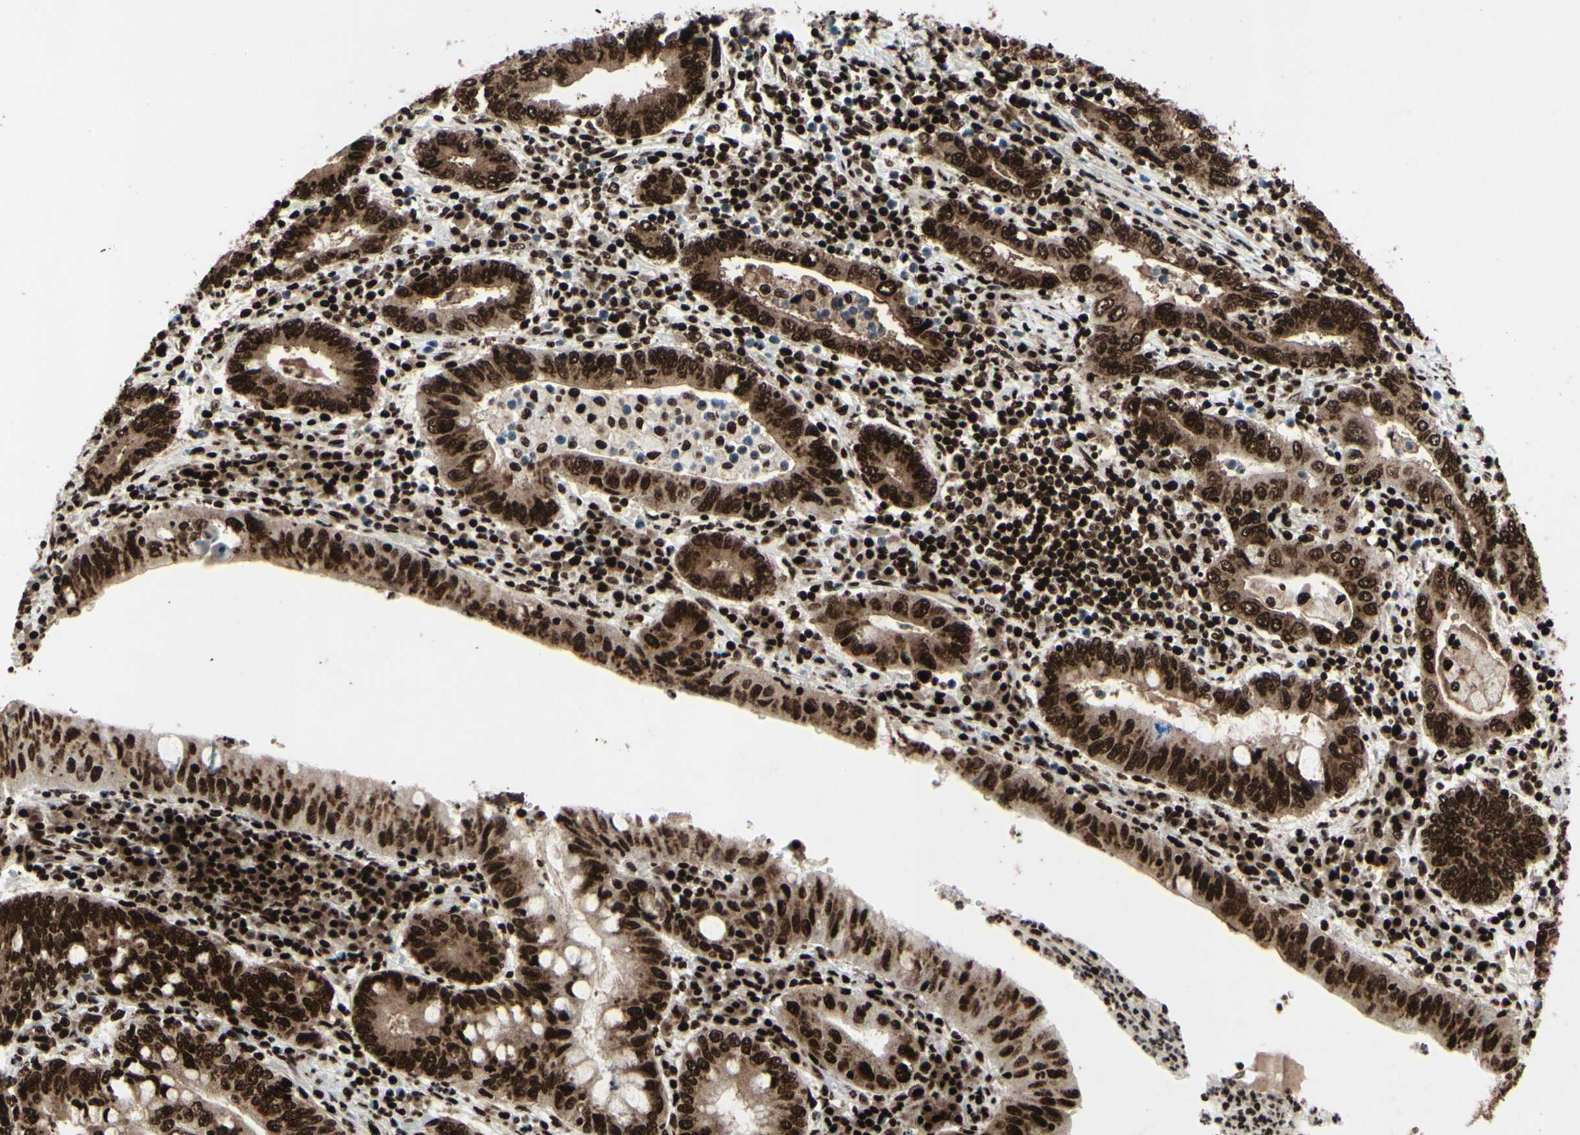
{"staining": {"intensity": "strong", "quantity": ">75%", "location": "cytoplasmic/membranous,nuclear"}, "tissue": "stomach cancer", "cell_type": "Tumor cells", "image_type": "cancer", "snomed": [{"axis": "morphology", "description": "Normal tissue, NOS"}, {"axis": "morphology", "description": "Adenocarcinoma, NOS"}, {"axis": "topography", "description": "Esophagus"}, {"axis": "topography", "description": "Stomach, upper"}, {"axis": "topography", "description": "Peripheral nerve tissue"}], "caption": "Brown immunohistochemical staining in human adenocarcinoma (stomach) exhibits strong cytoplasmic/membranous and nuclear staining in about >75% of tumor cells.", "gene": "U2AF2", "patient": {"sex": "male", "age": 62}}